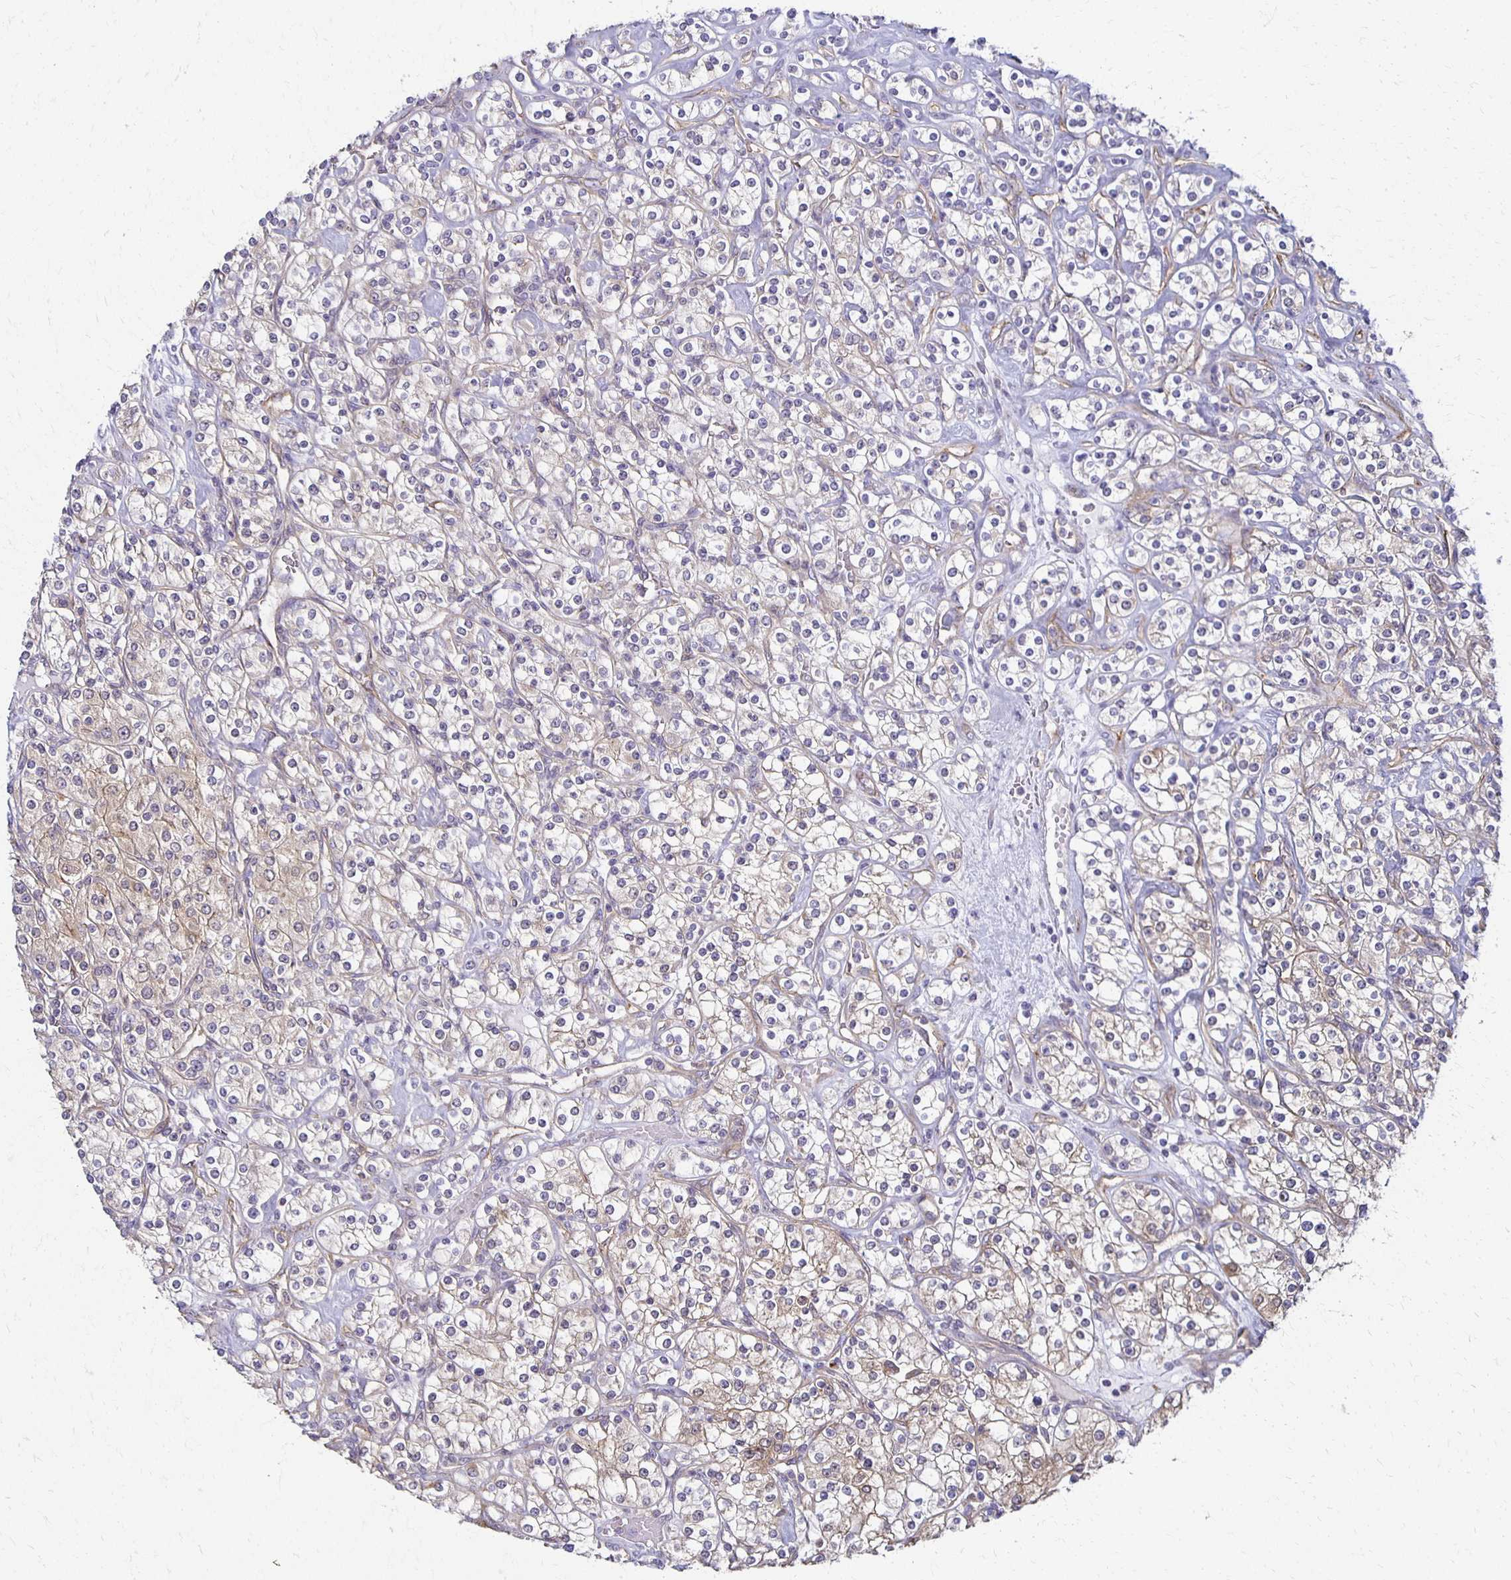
{"staining": {"intensity": "weak", "quantity": "25%-75%", "location": "cytoplasmic/membranous"}, "tissue": "renal cancer", "cell_type": "Tumor cells", "image_type": "cancer", "snomed": [{"axis": "morphology", "description": "Adenocarcinoma, NOS"}, {"axis": "topography", "description": "Kidney"}], "caption": "Renal cancer stained with a protein marker exhibits weak staining in tumor cells.", "gene": "GPX4", "patient": {"sex": "male", "age": 77}}